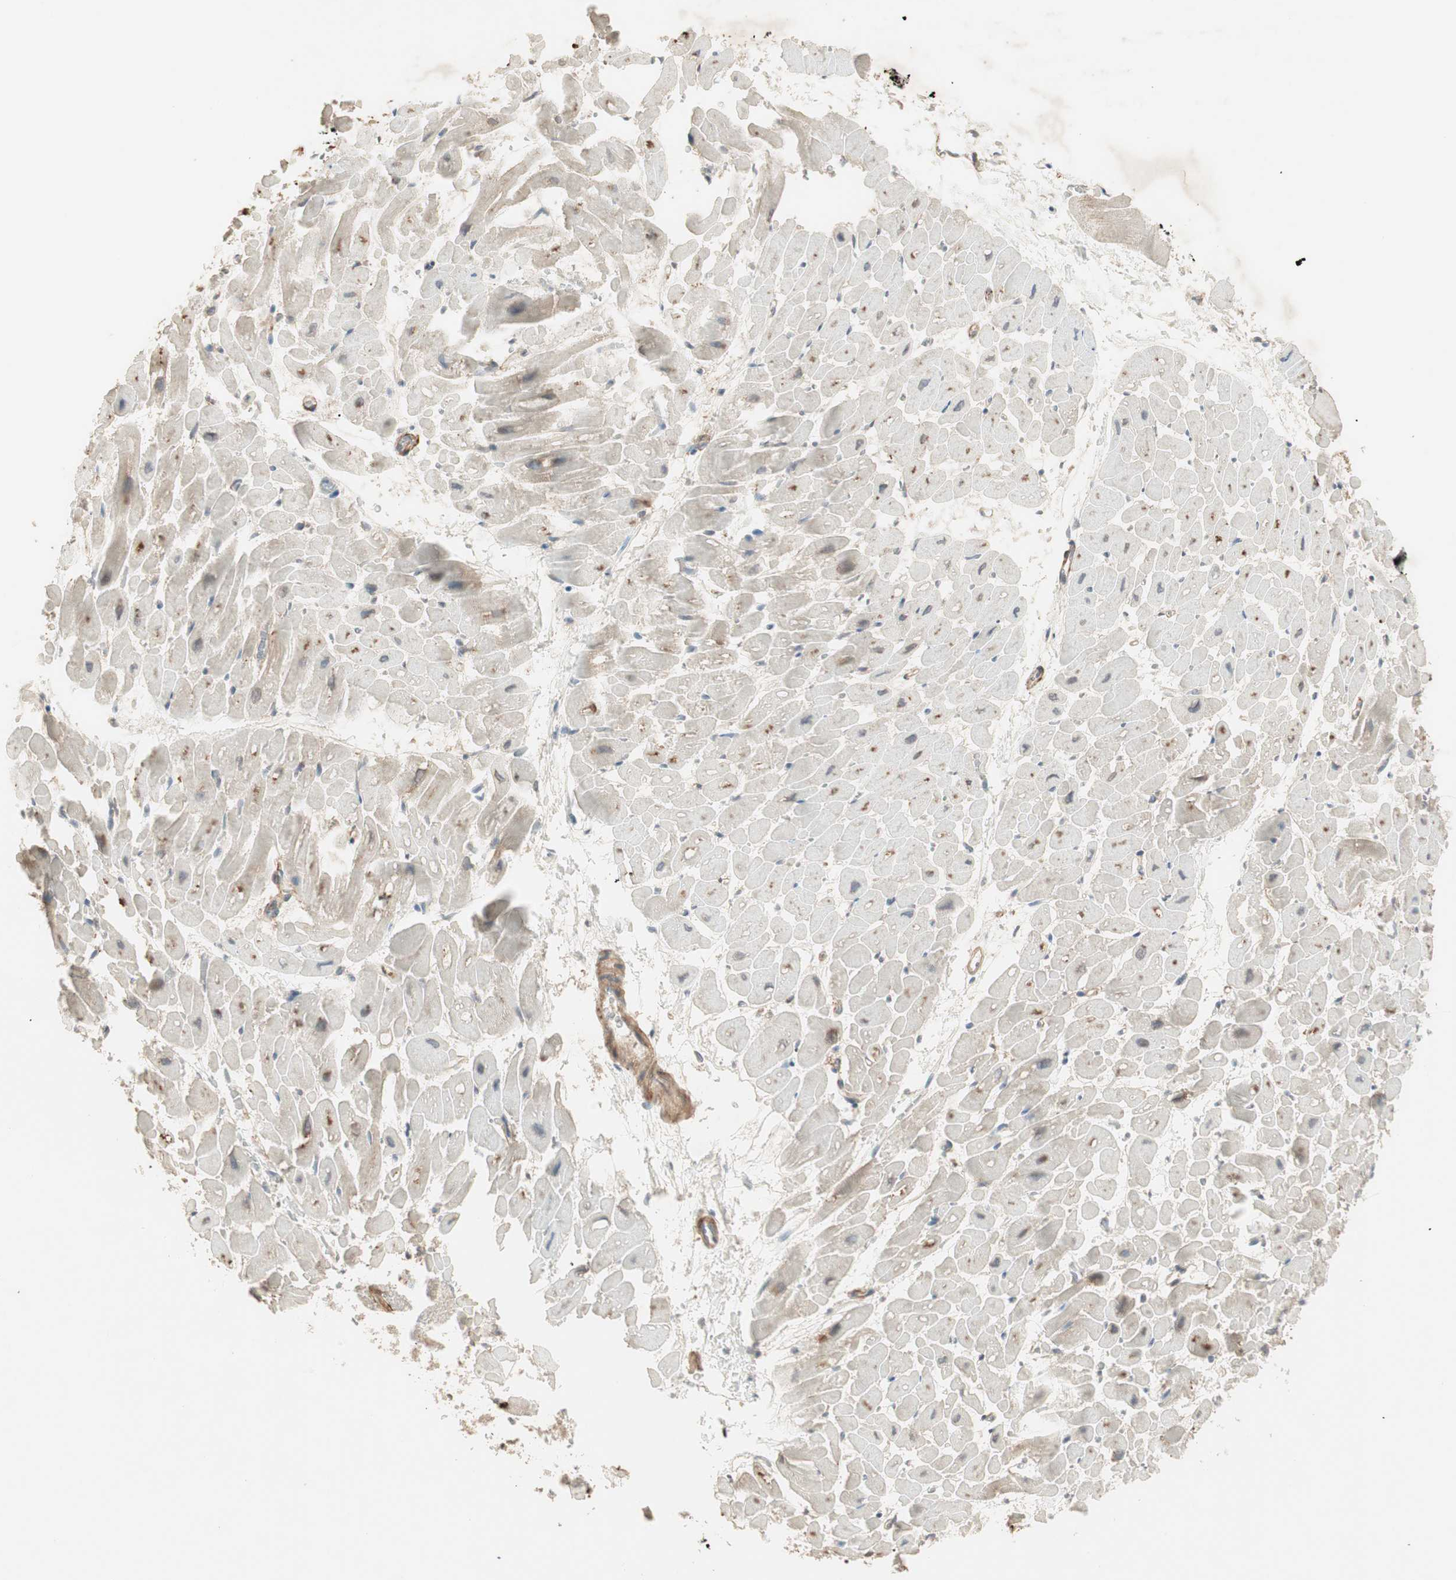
{"staining": {"intensity": "strong", "quantity": "25%-75%", "location": "cytoplasmic/membranous"}, "tissue": "heart muscle", "cell_type": "Cardiomyocytes", "image_type": "normal", "snomed": [{"axis": "morphology", "description": "Normal tissue, NOS"}, {"axis": "topography", "description": "Heart"}], "caption": "Protein analysis of unremarkable heart muscle demonstrates strong cytoplasmic/membranous staining in about 25%-75% of cardiomyocytes.", "gene": "RNGTT", "patient": {"sex": "male", "age": 45}}